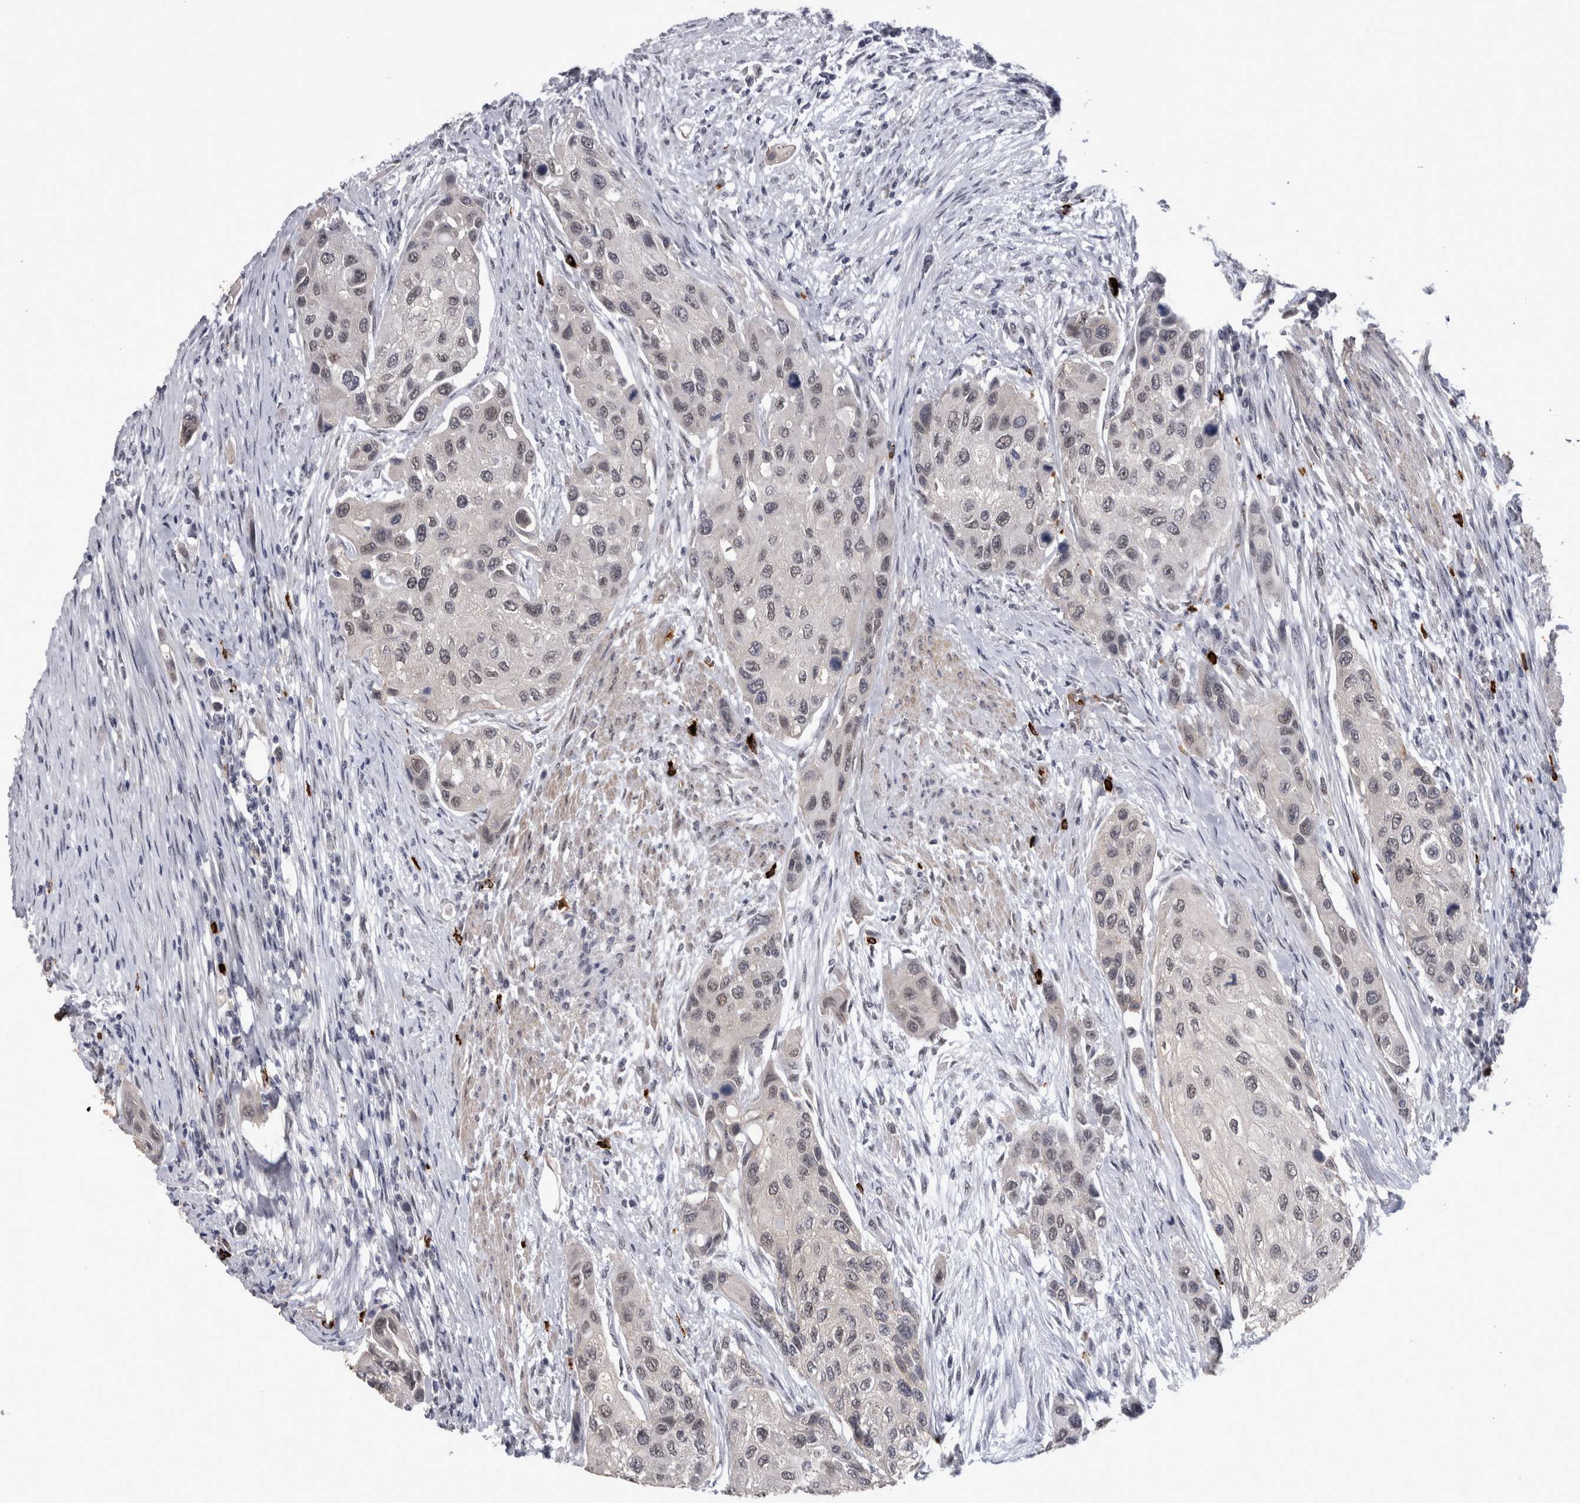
{"staining": {"intensity": "weak", "quantity": ">75%", "location": "nuclear"}, "tissue": "urothelial cancer", "cell_type": "Tumor cells", "image_type": "cancer", "snomed": [{"axis": "morphology", "description": "Urothelial carcinoma, High grade"}, {"axis": "topography", "description": "Urinary bladder"}], "caption": "A low amount of weak nuclear positivity is appreciated in approximately >75% of tumor cells in urothelial carcinoma (high-grade) tissue.", "gene": "PEBP4", "patient": {"sex": "female", "age": 56}}